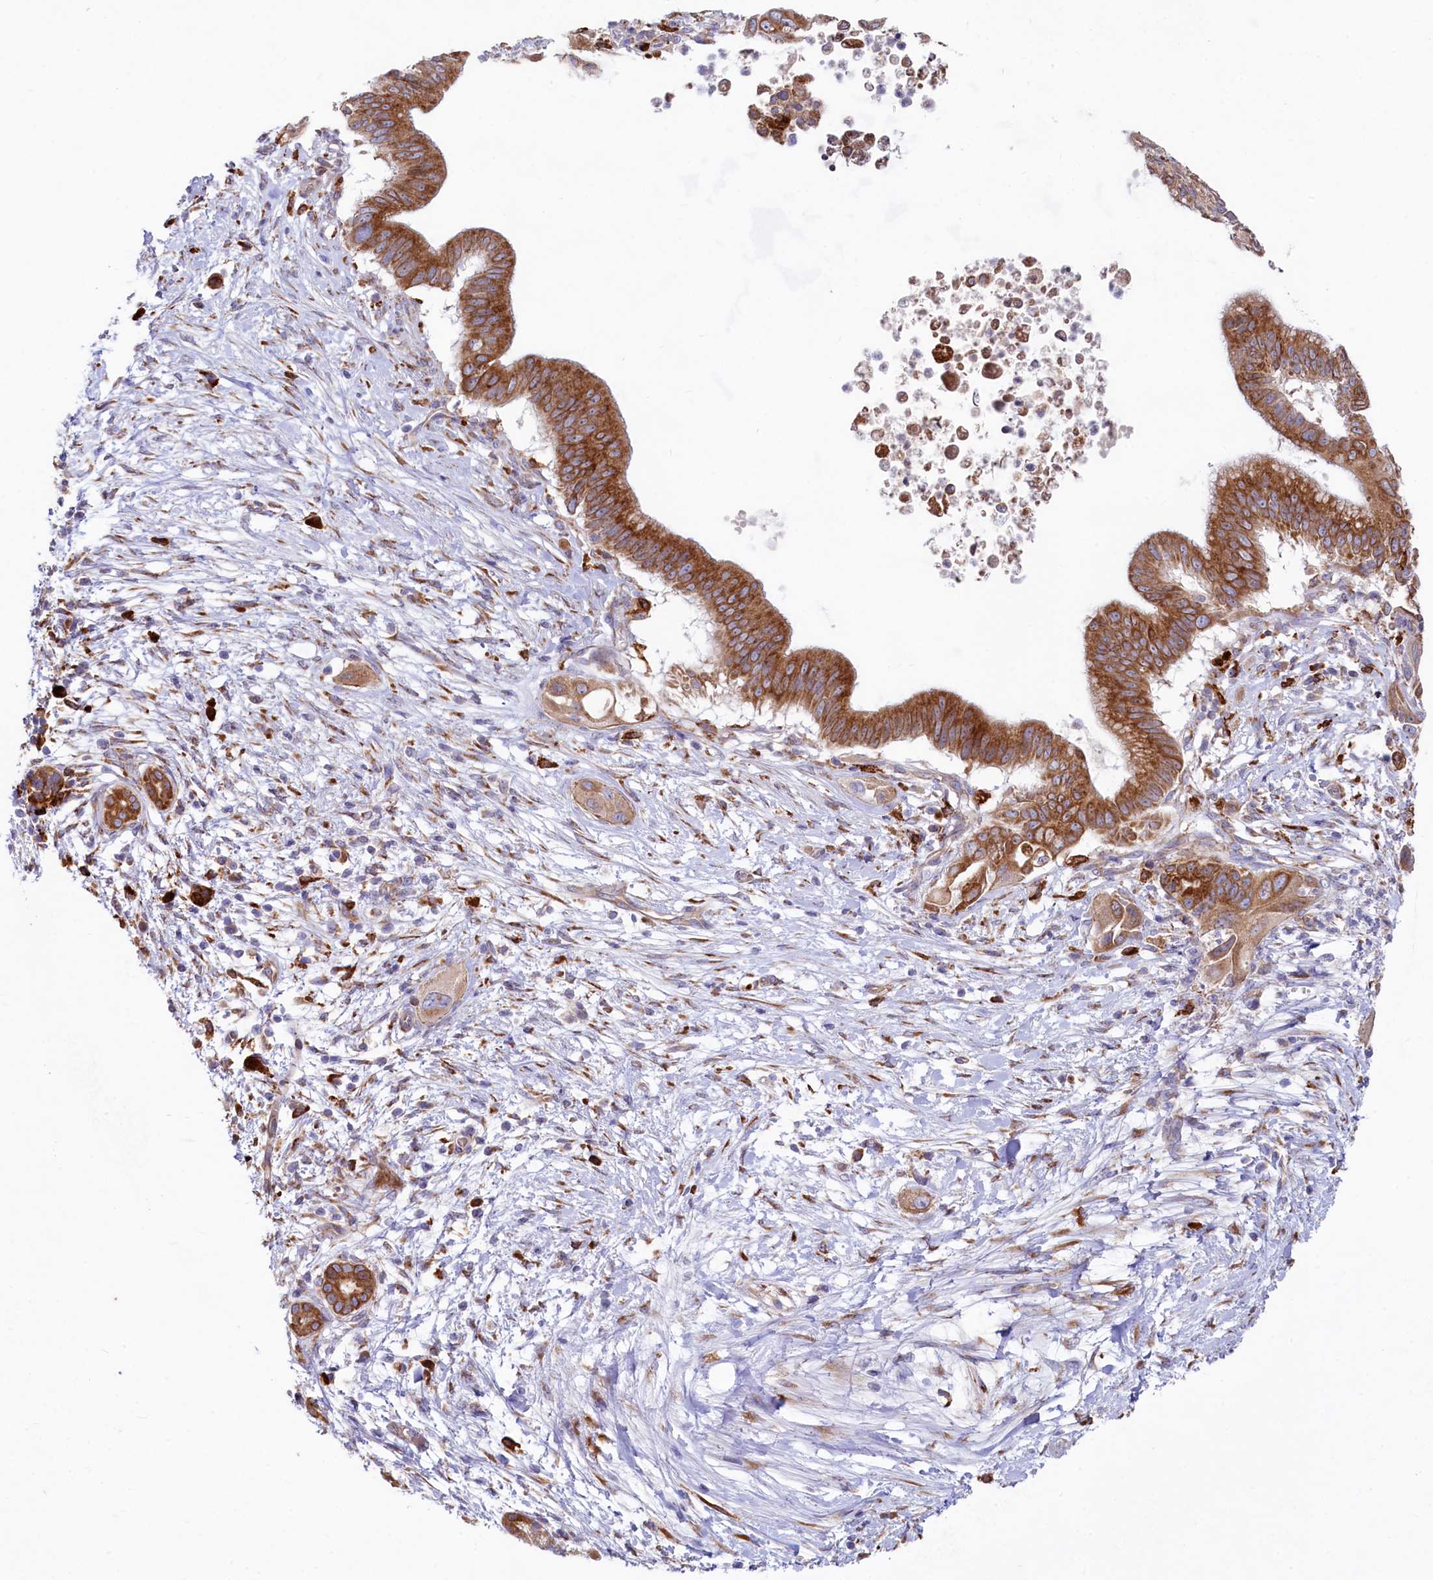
{"staining": {"intensity": "strong", "quantity": ">75%", "location": "cytoplasmic/membranous"}, "tissue": "pancreatic cancer", "cell_type": "Tumor cells", "image_type": "cancer", "snomed": [{"axis": "morphology", "description": "Adenocarcinoma, NOS"}, {"axis": "topography", "description": "Pancreas"}], "caption": "A histopathology image of human pancreatic cancer stained for a protein exhibits strong cytoplasmic/membranous brown staining in tumor cells.", "gene": "CHID1", "patient": {"sex": "male", "age": 68}}